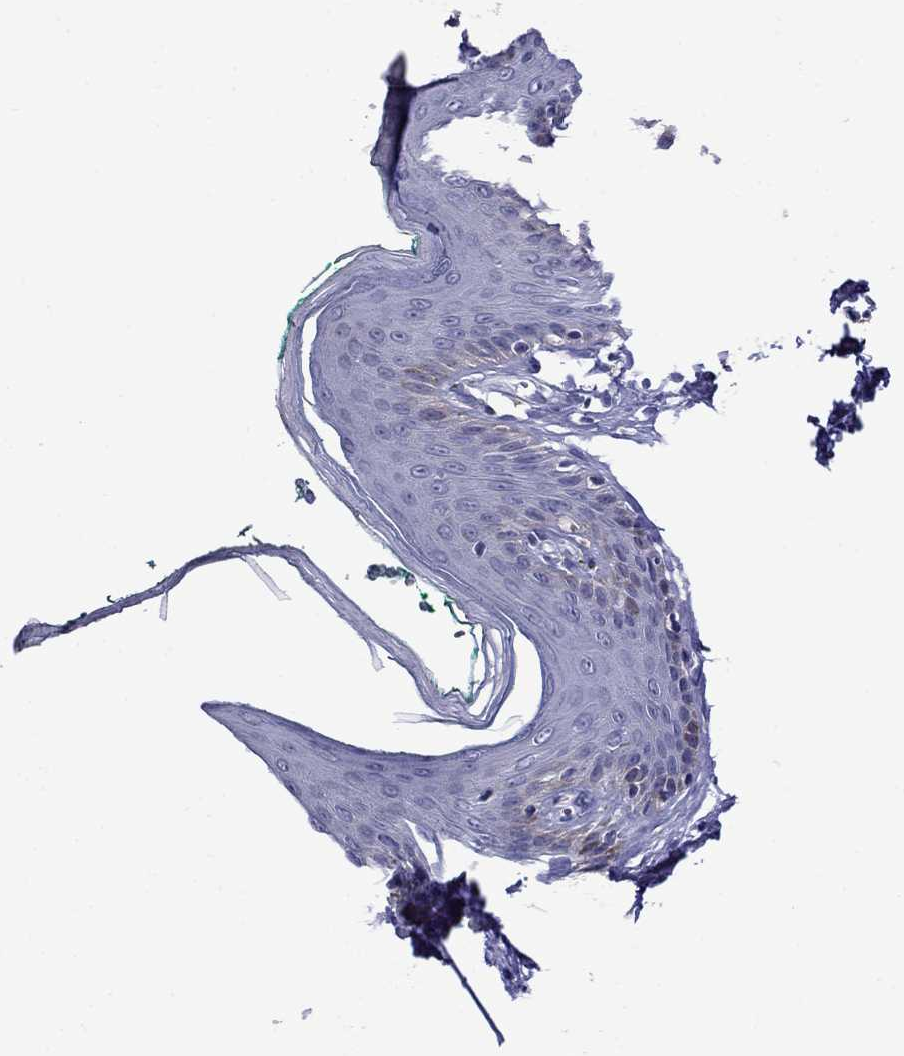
{"staining": {"intensity": "negative", "quantity": "none", "location": "none"}, "tissue": "skin", "cell_type": "Epidermal cells", "image_type": "normal", "snomed": [{"axis": "morphology", "description": "Normal tissue, NOS"}, {"axis": "topography", "description": "Vulva"}], "caption": "This is a photomicrograph of IHC staining of benign skin, which shows no expression in epidermal cells. The staining is performed using DAB brown chromogen with nuclei counter-stained in using hematoxylin.", "gene": "STAR", "patient": {"sex": "female", "age": 66}}